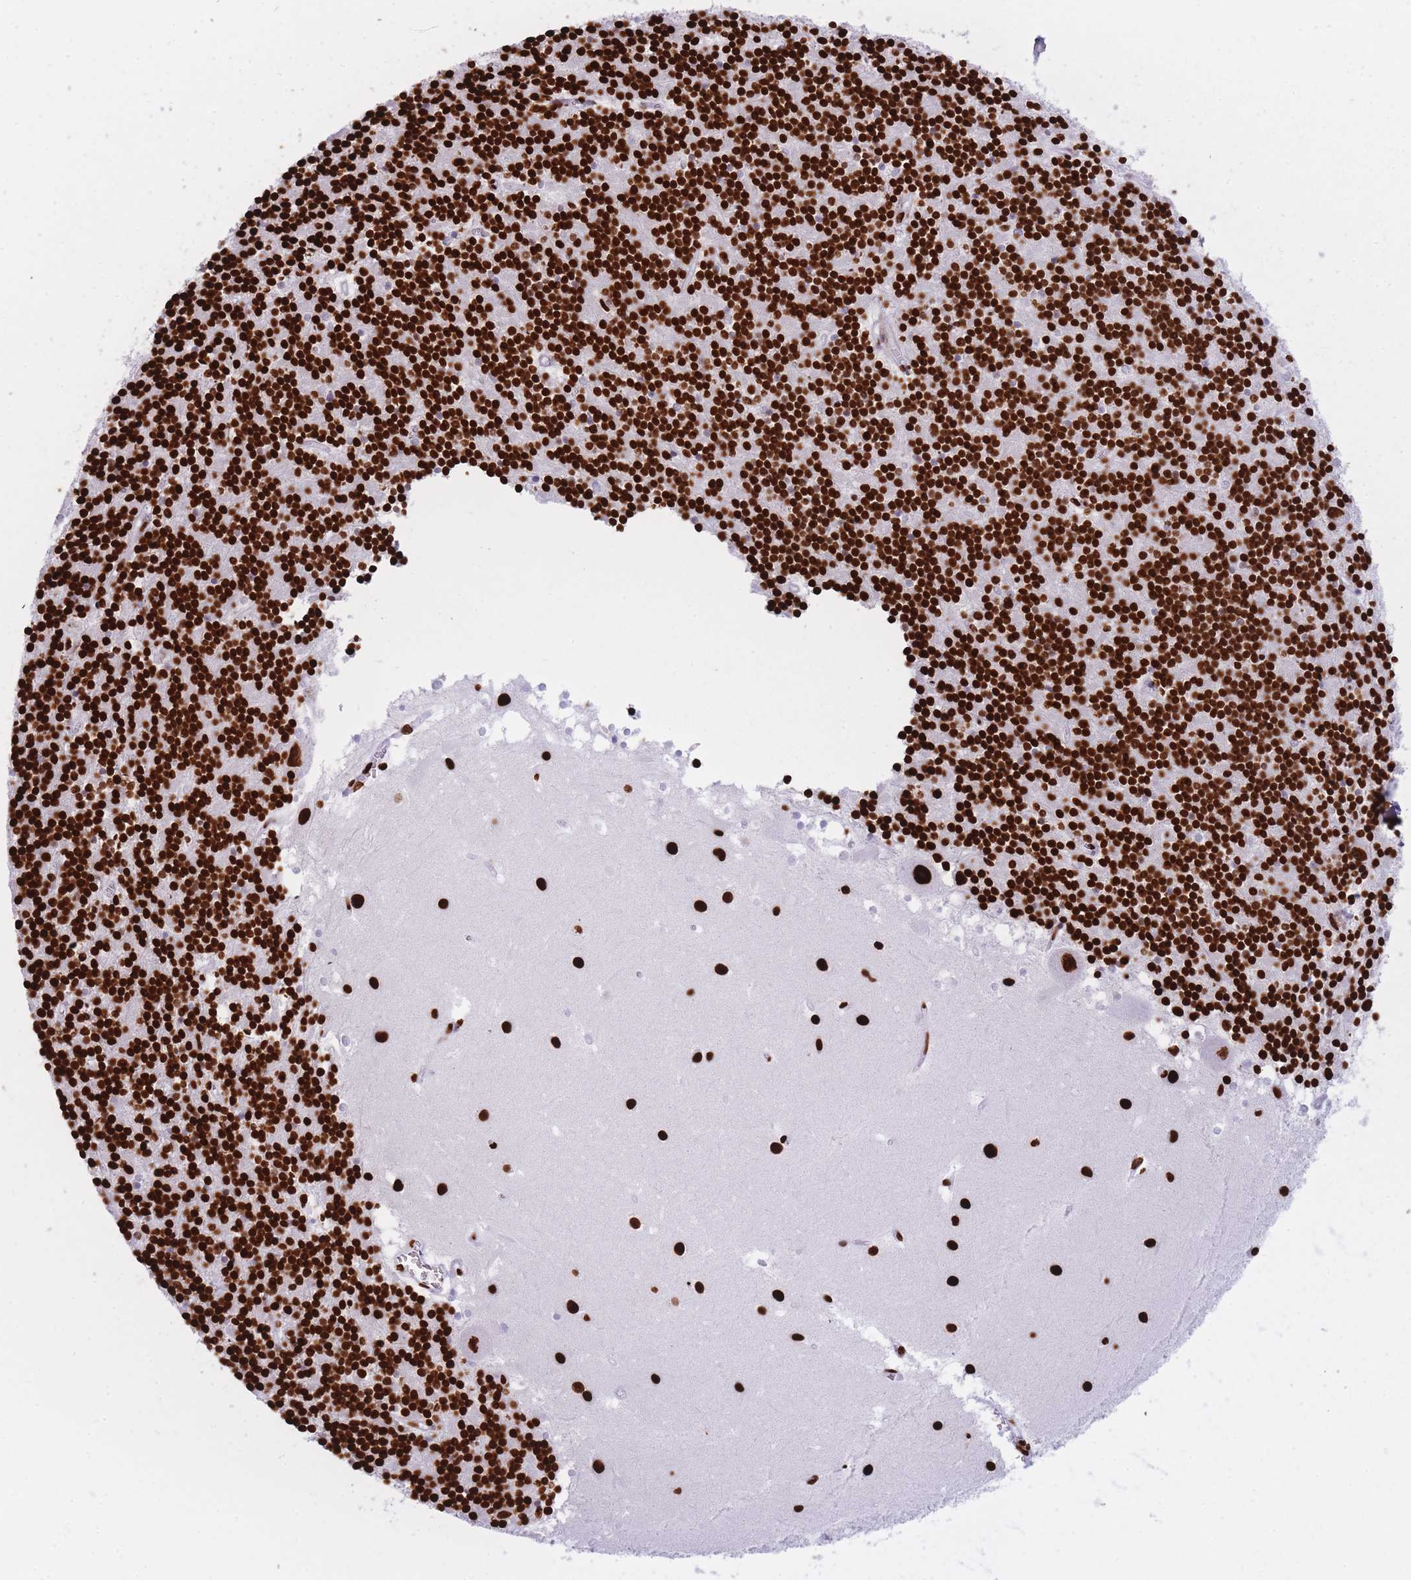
{"staining": {"intensity": "strong", "quantity": ">75%", "location": "nuclear"}, "tissue": "cerebellum", "cell_type": "Cells in granular layer", "image_type": "normal", "snomed": [{"axis": "morphology", "description": "Normal tissue, NOS"}, {"axis": "topography", "description": "Cerebellum"}], "caption": "Cells in granular layer show strong nuclear positivity in about >75% of cells in normal cerebellum. Using DAB (brown) and hematoxylin (blue) stains, captured at high magnification using brightfield microscopy.", "gene": "HNRNPUL1", "patient": {"sex": "male", "age": 54}}